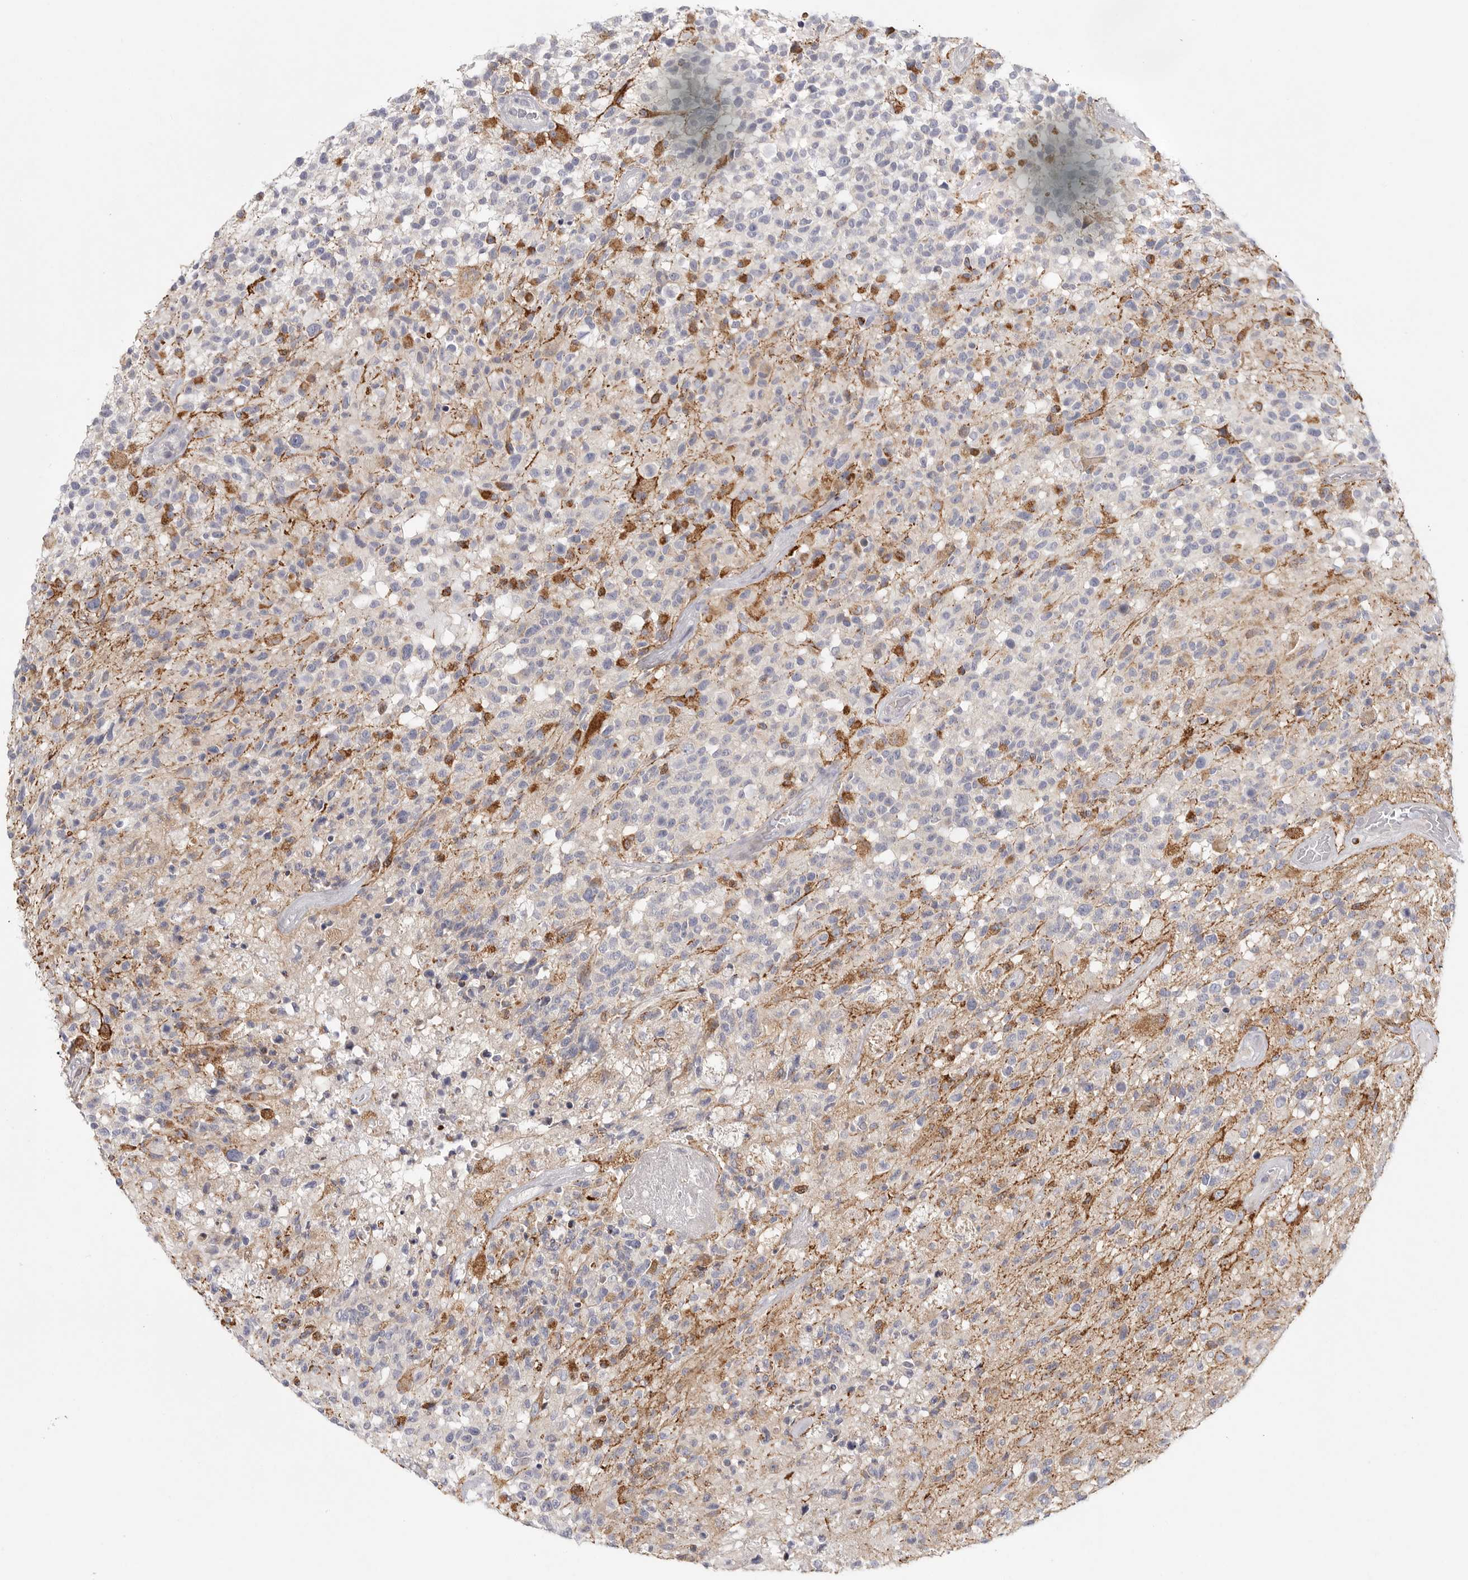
{"staining": {"intensity": "negative", "quantity": "none", "location": "none"}, "tissue": "glioma", "cell_type": "Tumor cells", "image_type": "cancer", "snomed": [{"axis": "morphology", "description": "Glioma, malignant, High grade"}, {"axis": "morphology", "description": "Glioblastoma, NOS"}, {"axis": "topography", "description": "Brain"}], "caption": "Human glioblastoma stained for a protein using immunohistochemistry reveals no staining in tumor cells.", "gene": "ELP3", "patient": {"sex": "male", "age": 60}}